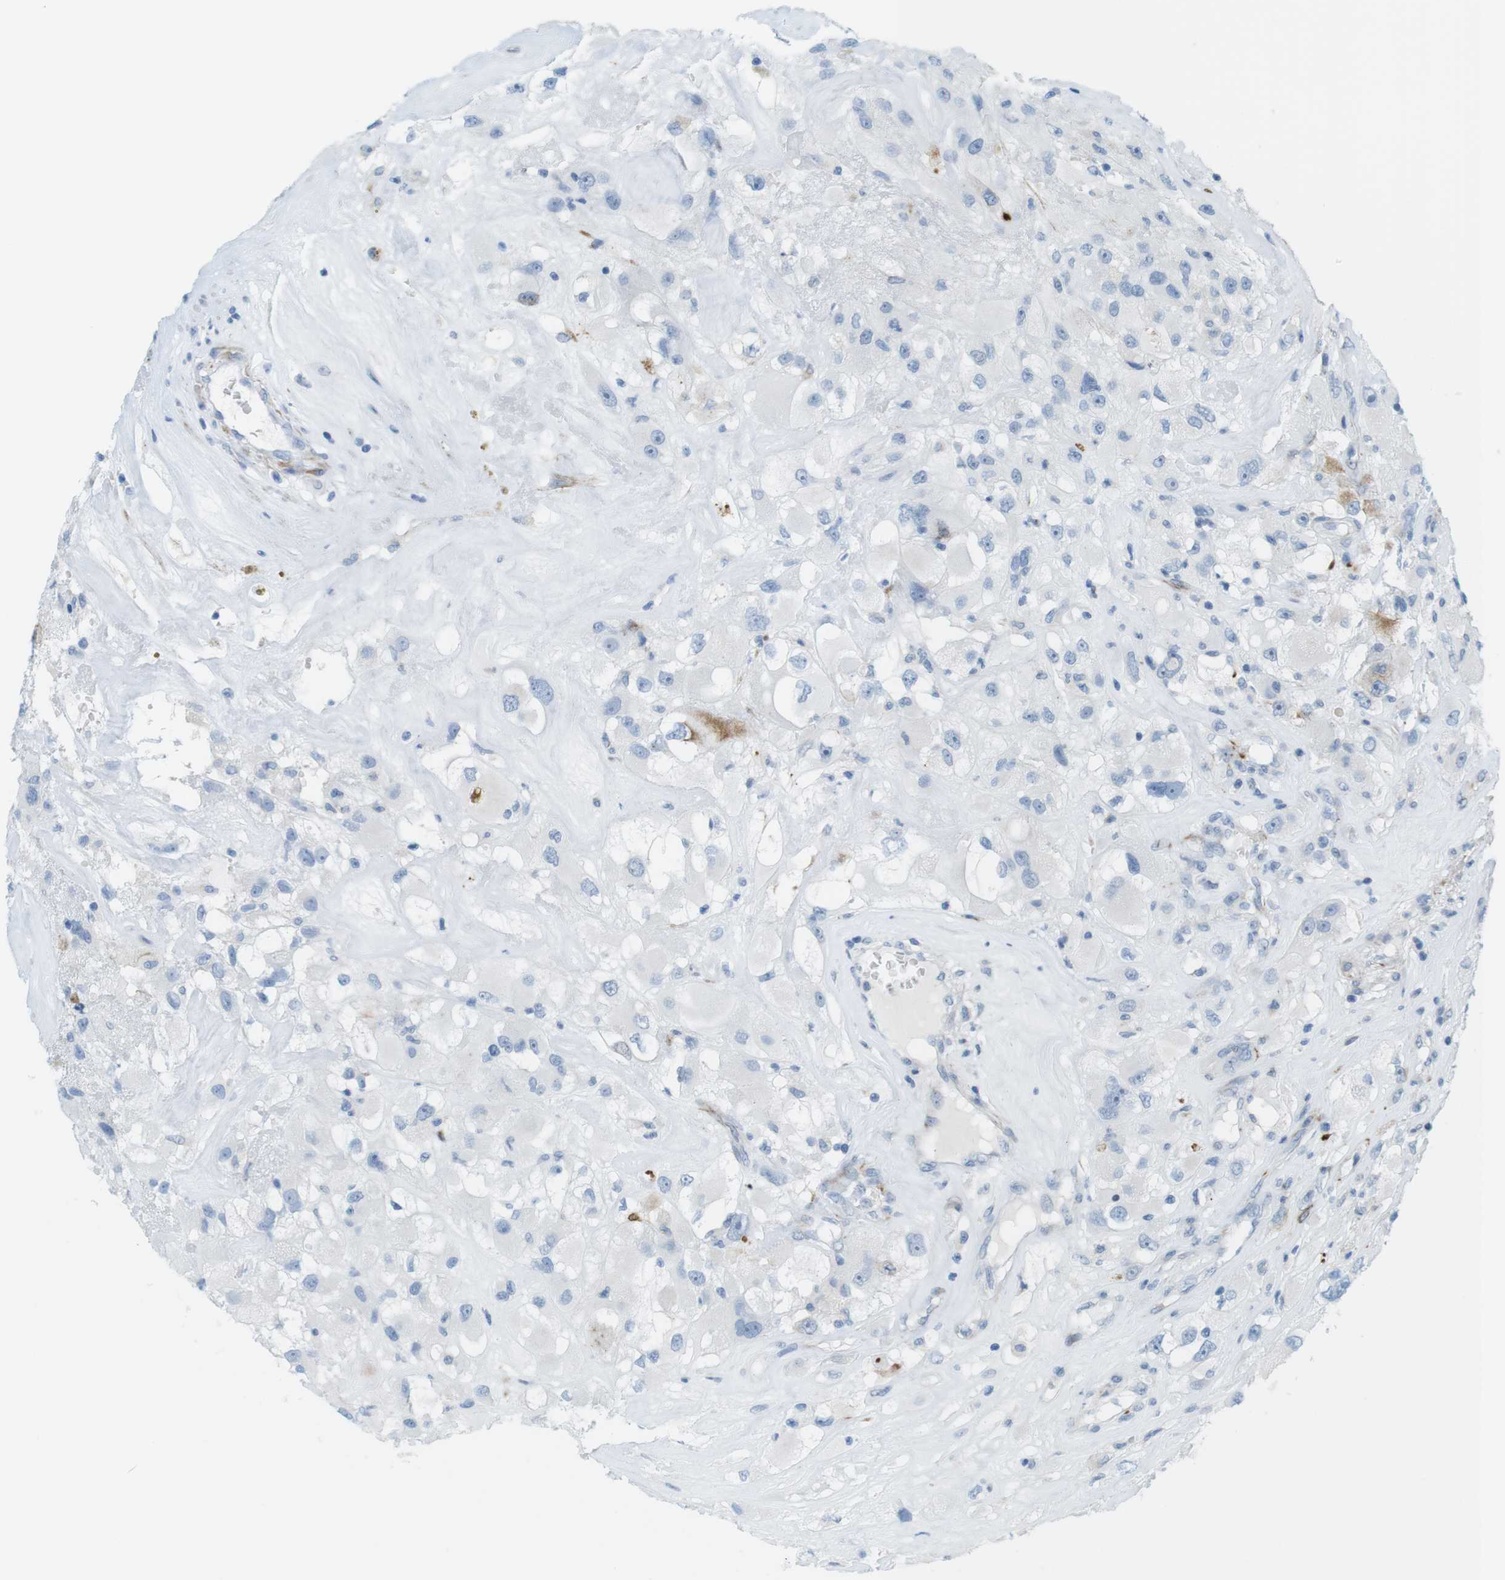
{"staining": {"intensity": "negative", "quantity": "none", "location": "none"}, "tissue": "renal cancer", "cell_type": "Tumor cells", "image_type": "cancer", "snomed": [{"axis": "morphology", "description": "Adenocarcinoma, NOS"}, {"axis": "topography", "description": "Kidney"}], "caption": "DAB immunohistochemical staining of renal adenocarcinoma exhibits no significant expression in tumor cells.", "gene": "MYH9", "patient": {"sex": "female", "age": 52}}